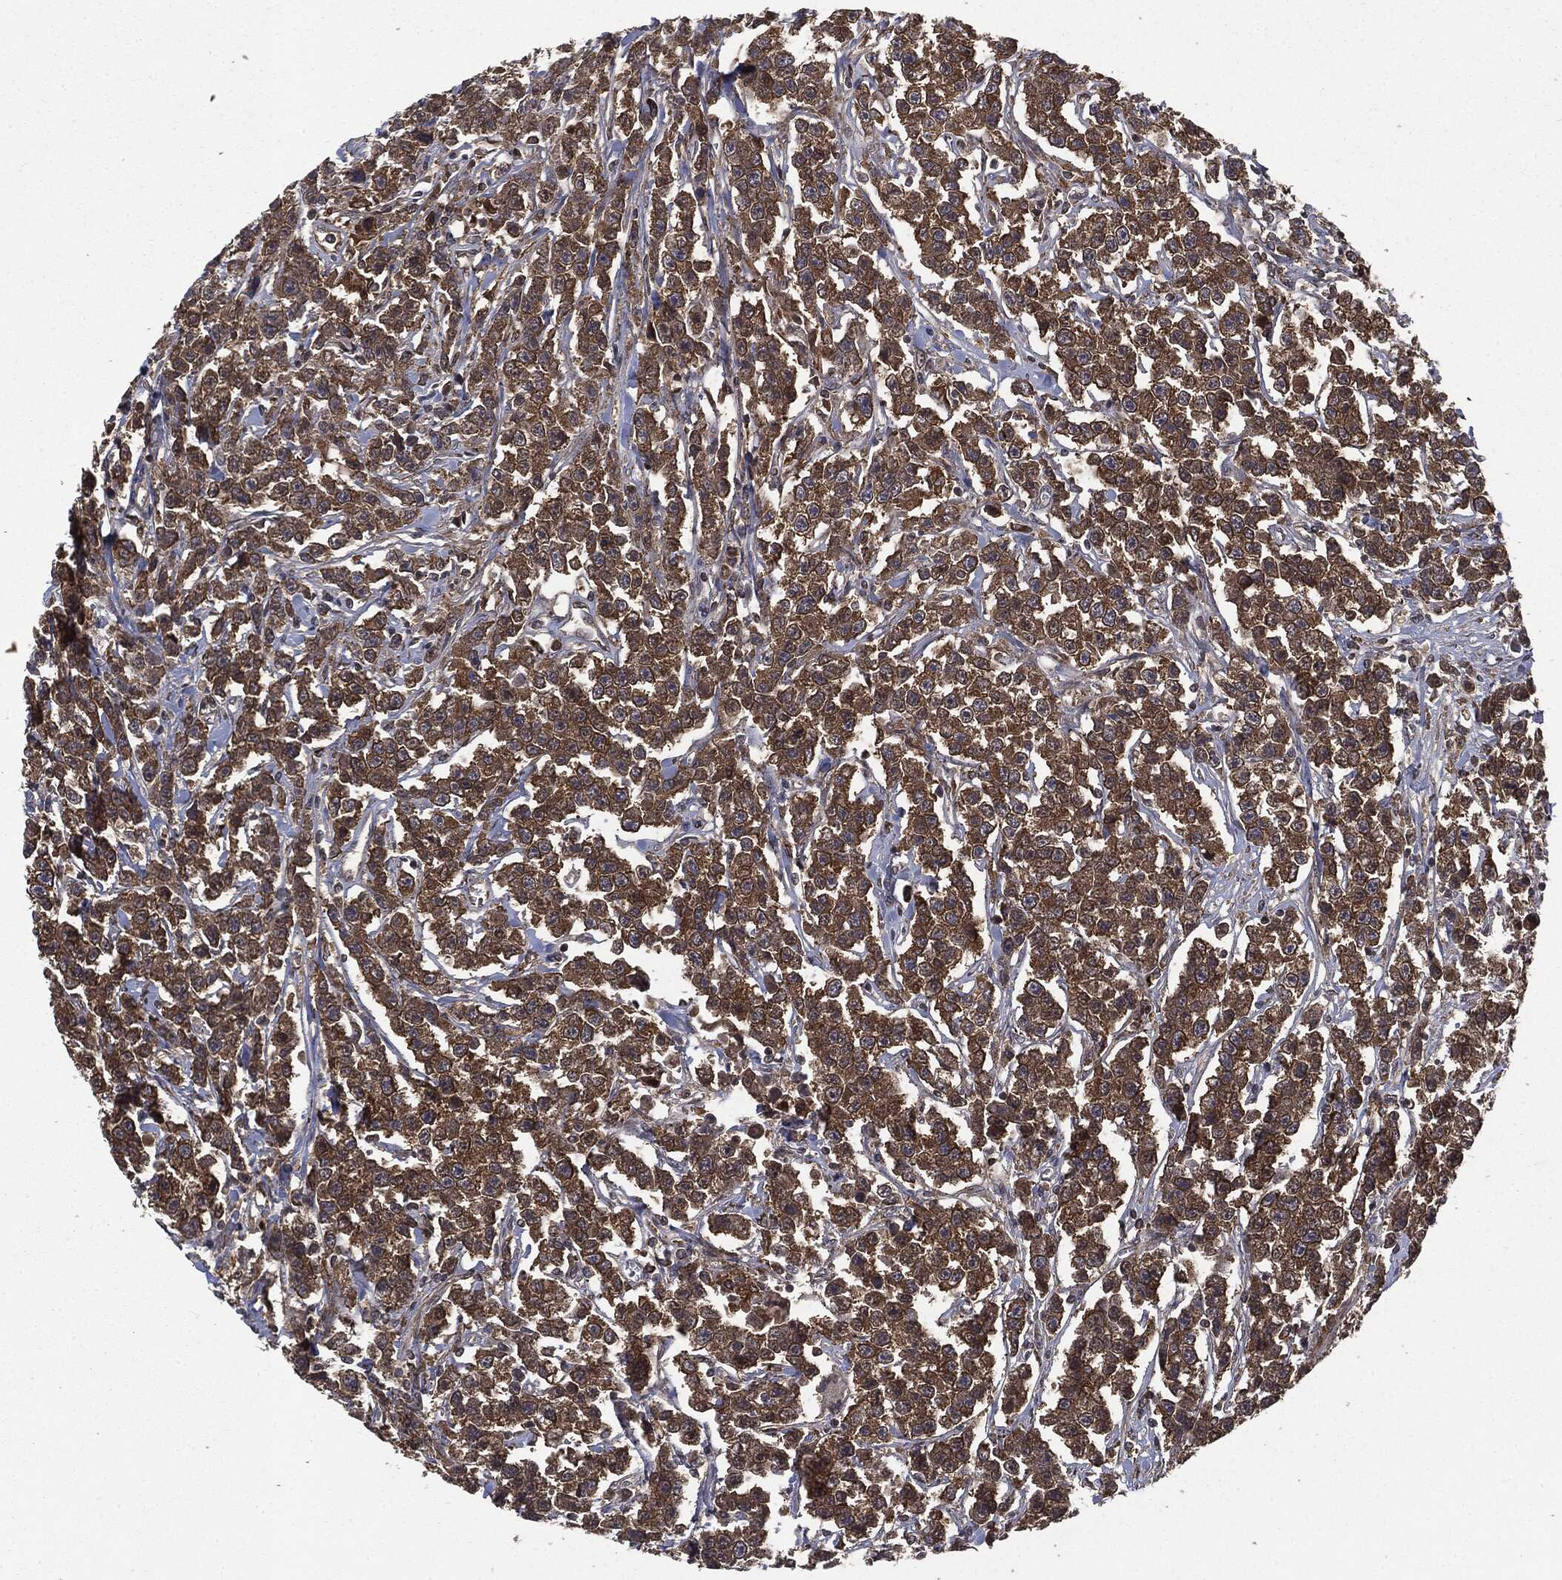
{"staining": {"intensity": "strong", "quantity": ">75%", "location": "cytoplasmic/membranous"}, "tissue": "testis cancer", "cell_type": "Tumor cells", "image_type": "cancer", "snomed": [{"axis": "morphology", "description": "Seminoma, NOS"}, {"axis": "topography", "description": "Testis"}], "caption": "High-power microscopy captured an IHC histopathology image of testis cancer (seminoma), revealing strong cytoplasmic/membranous expression in about >75% of tumor cells.", "gene": "SNX5", "patient": {"sex": "male", "age": 59}}